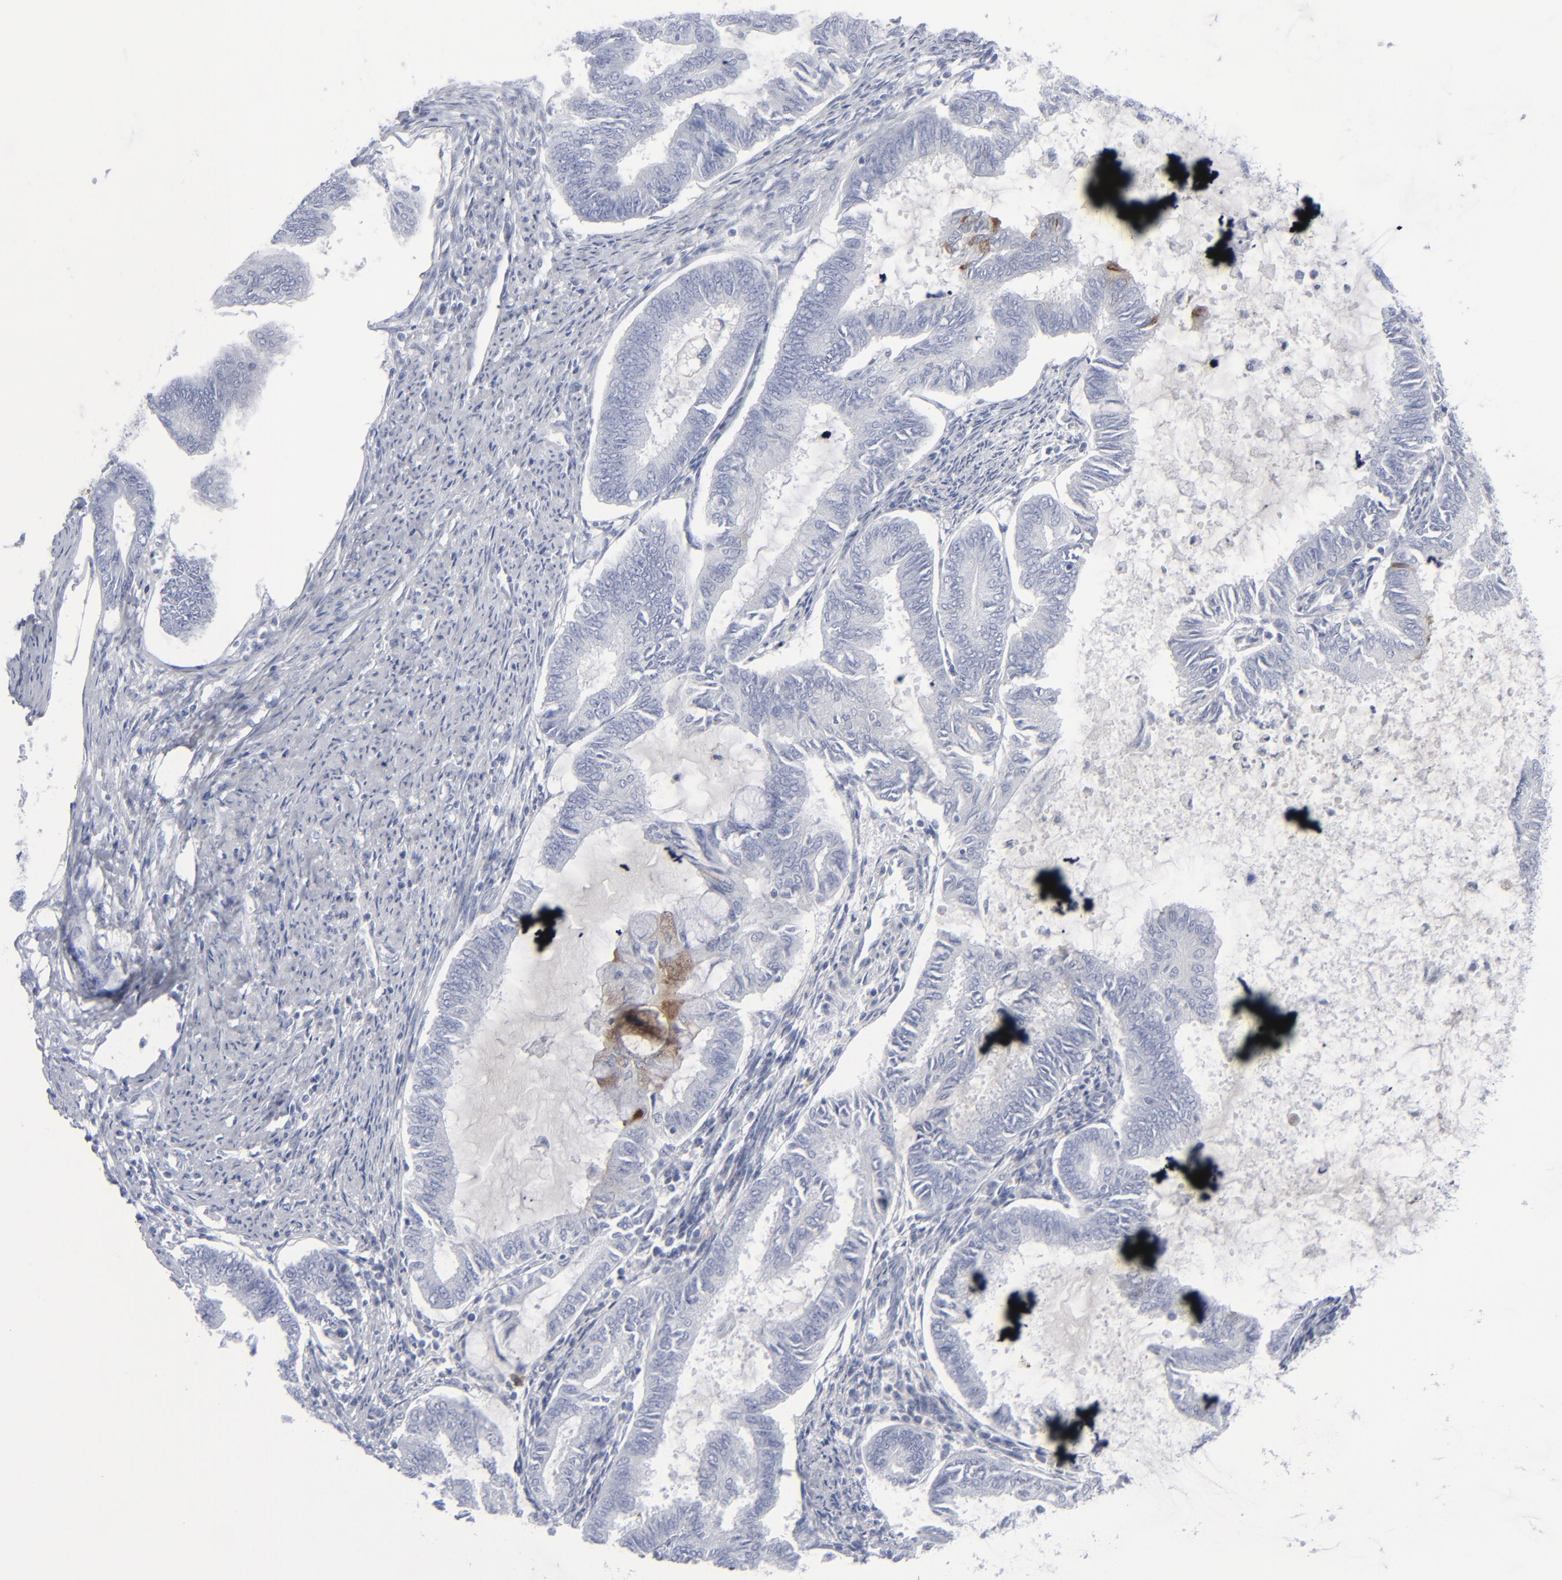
{"staining": {"intensity": "negative", "quantity": "none", "location": "none"}, "tissue": "endometrial cancer", "cell_type": "Tumor cells", "image_type": "cancer", "snomed": [{"axis": "morphology", "description": "Adenocarcinoma, NOS"}, {"axis": "topography", "description": "Endometrium"}], "caption": "DAB (3,3'-diaminobenzidine) immunohistochemical staining of human adenocarcinoma (endometrial) reveals no significant positivity in tumor cells. (DAB (3,3'-diaminobenzidine) immunohistochemistry visualized using brightfield microscopy, high magnification).", "gene": "MSLN", "patient": {"sex": "female", "age": 86}}